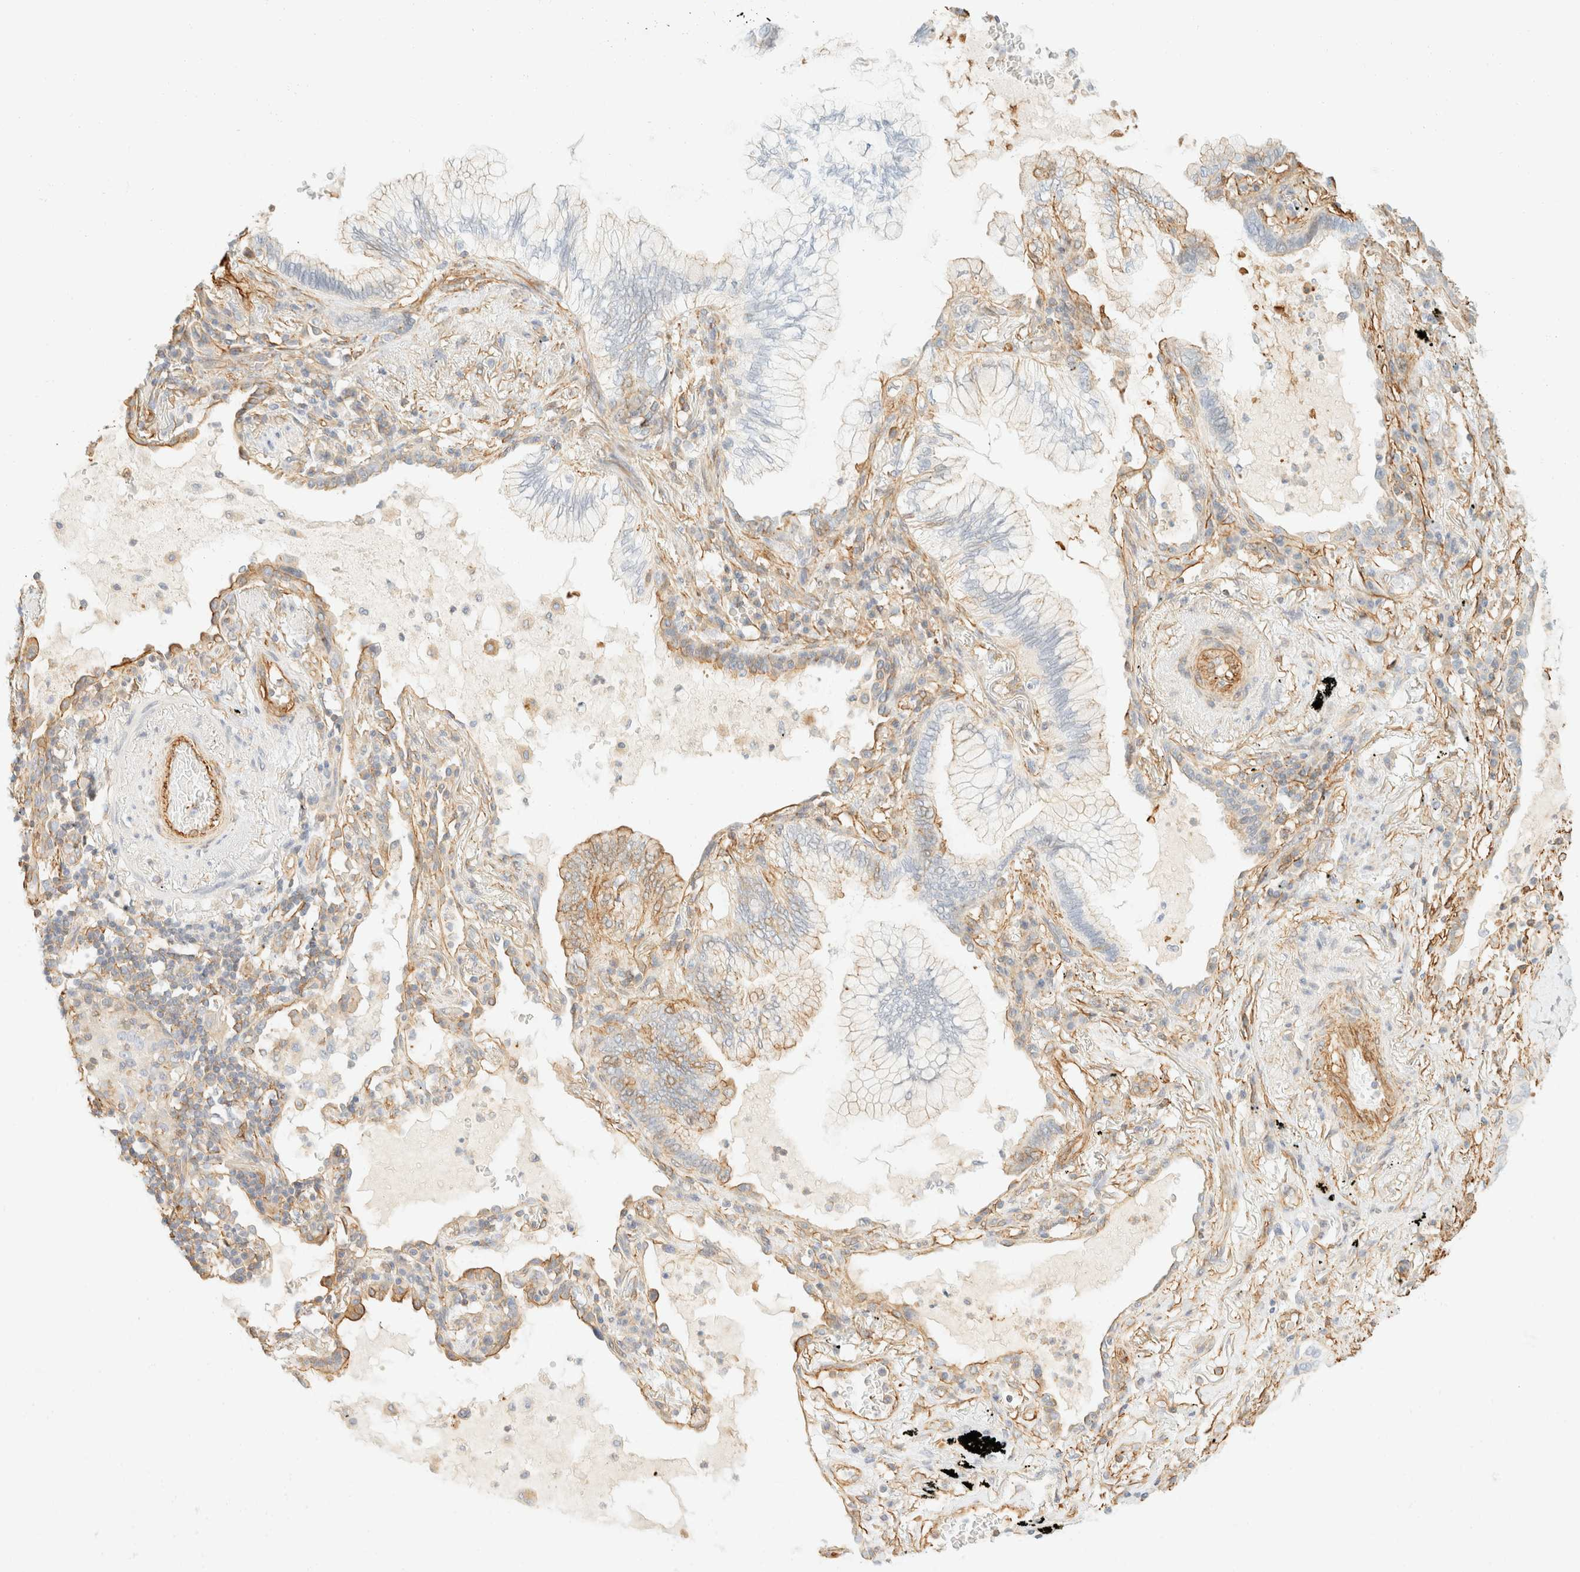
{"staining": {"intensity": "moderate", "quantity": "25%-75%", "location": "cytoplasmic/membranous"}, "tissue": "lung cancer", "cell_type": "Tumor cells", "image_type": "cancer", "snomed": [{"axis": "morphology", "description": "Adenocarcinoma, NOS"}, {"axis": "topography", "description": "Lung"}], "caption": "The image displays a brown stain indicating the presence of a protein in the cytoplasmic/membranous of tumor cells in lung adenocarcinoma.", "gene": "OTOP2", "patient": {"sex": "female", "age": 70}}